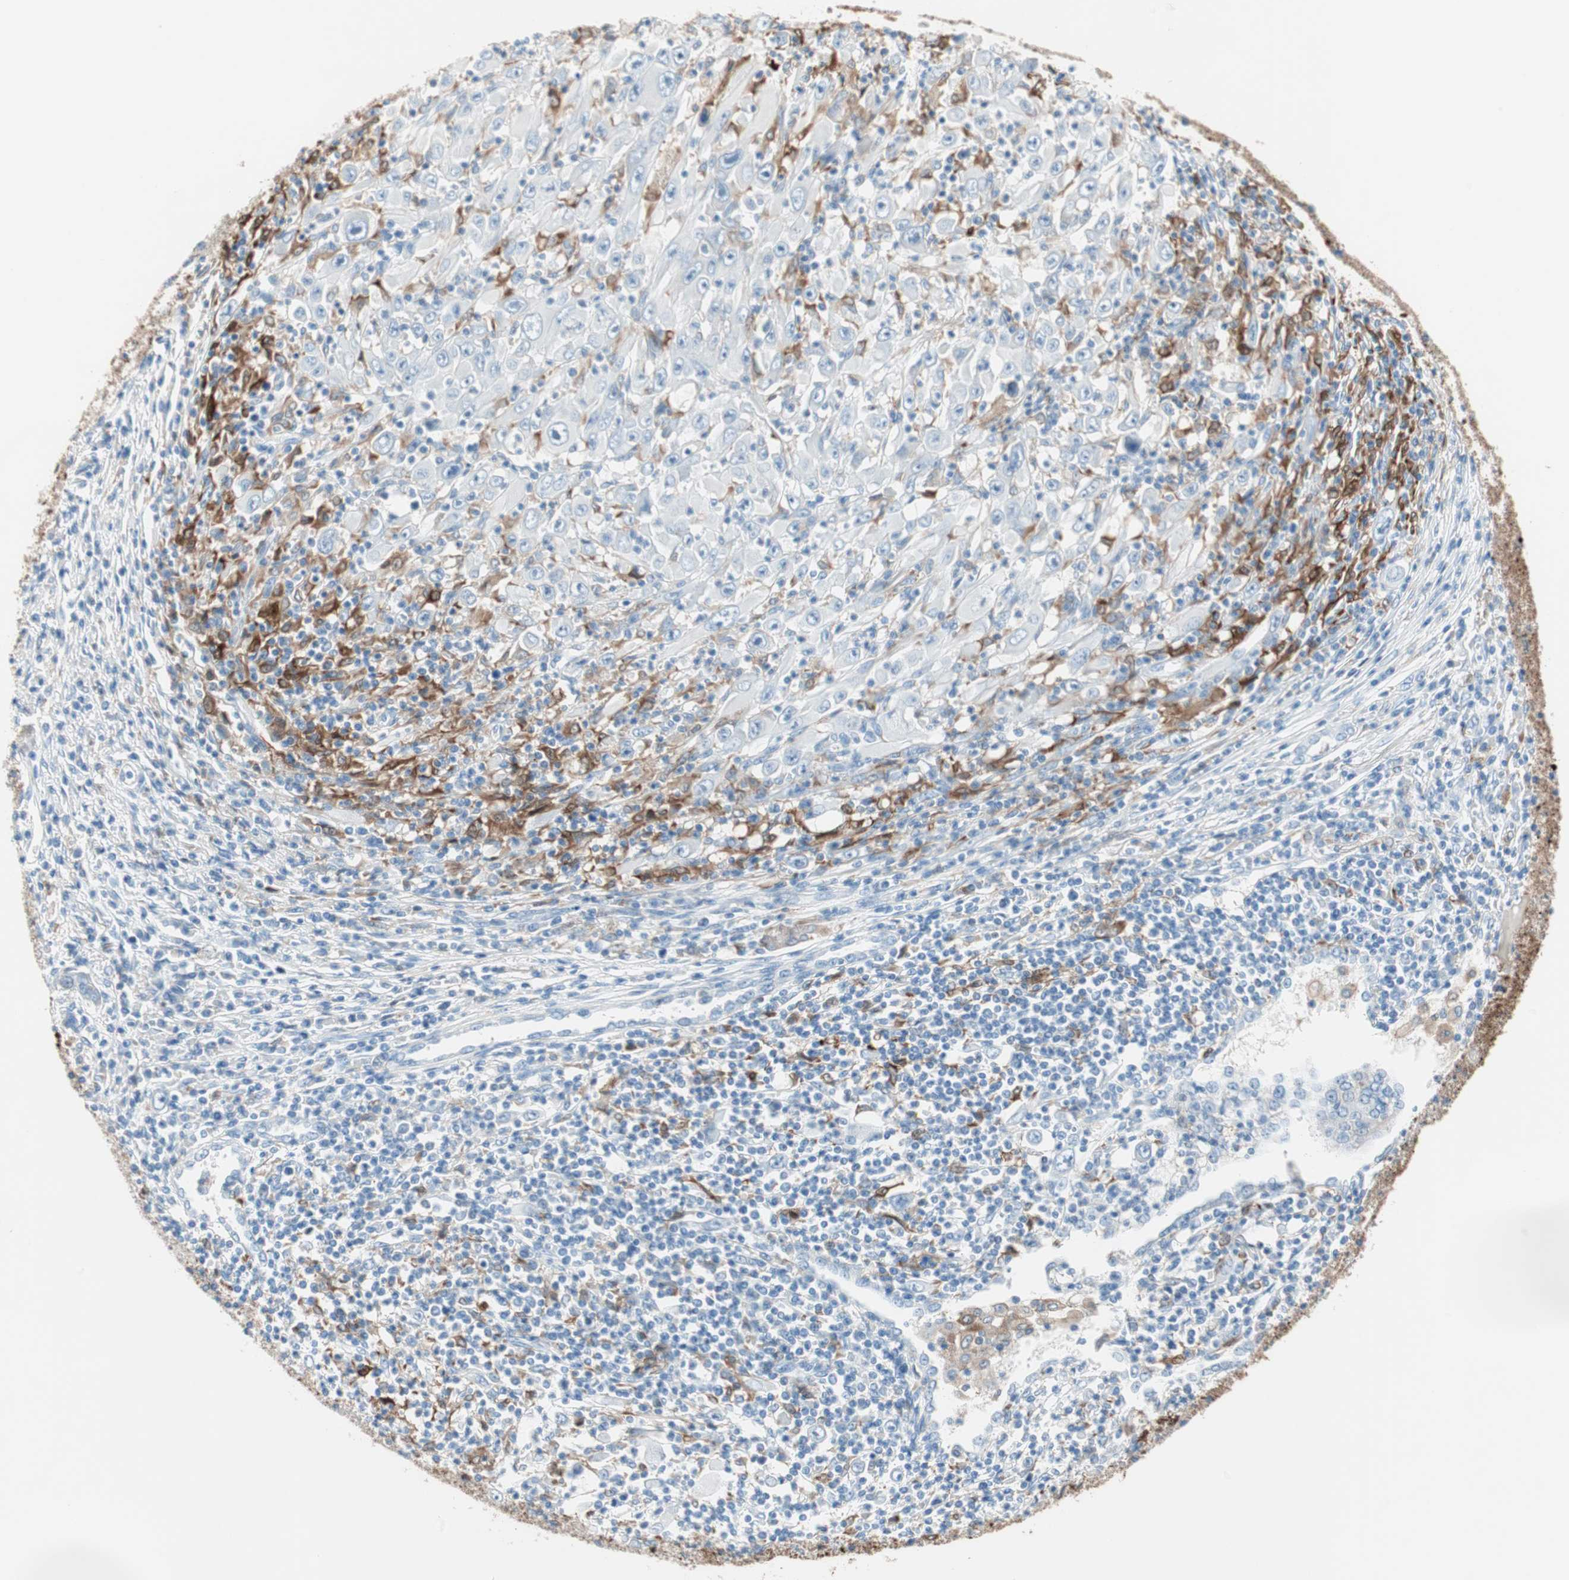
{"staining": {"intensity": "negative", "quantity": "none", "location": "none"}, "tissue": "melanoma", "cell_type": "Tumor cells", "image_type": "cancer", "snomed": [{"axis": "morphology", "description": "Malignant melanoma, Metastatic site"}, {"axis": "topography", "description": "Skin"}], "caption": "Melanoma stained for a protein using immunohistochemistry reveals no expression tumor cells.", "gene": "GLUL", "patient": {"sex": "female", "age": 56}}